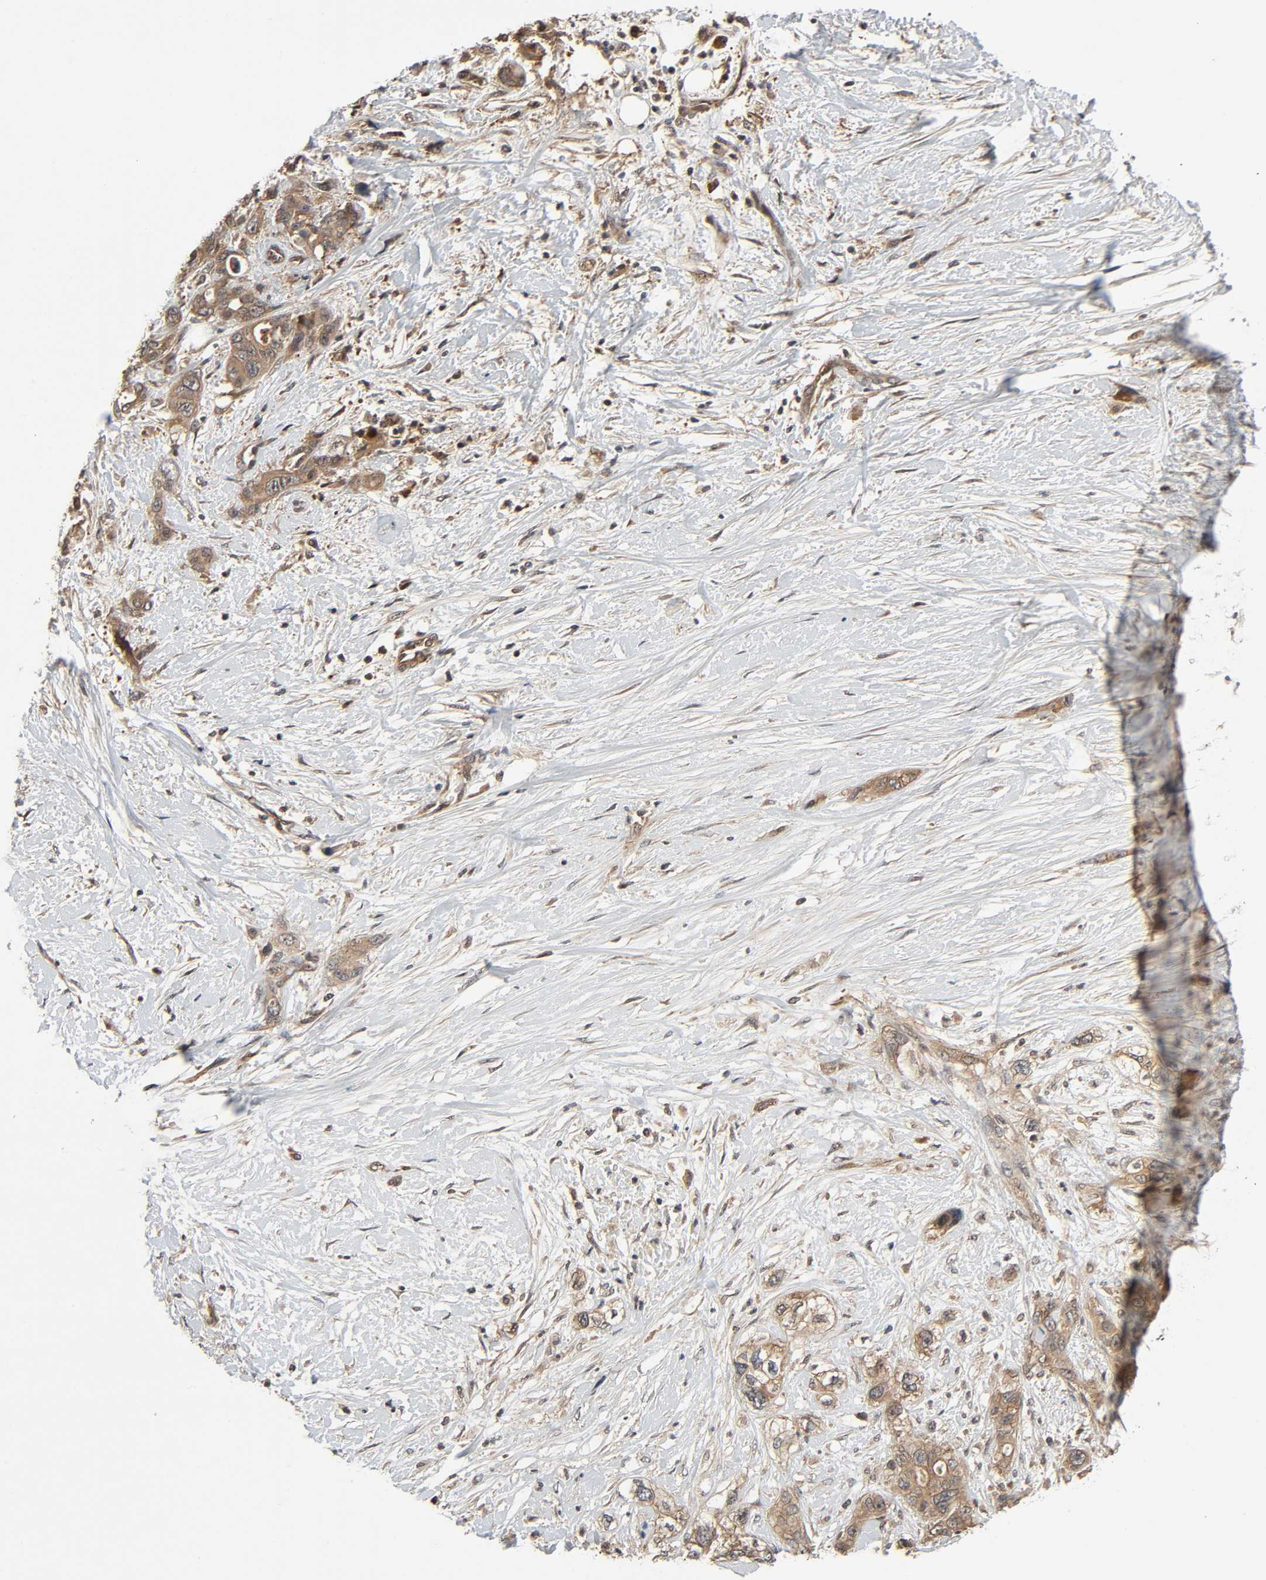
{"staining": {"intensity": "moderate", "quantity": ">75%", "location": "cytoplasmic/membranous"}, "tissue": "pancreatic cancer", "cell_type": "Tumor cells", "image_type": "cancer", "snomed": [{"axis": "morphology", "description": "Adenocarcinoma, NOS"}, {"axis": "topography", "description": "Pancreas"}], "caption": "Immunohistochemical staining of pancreatic adenocarcinoma exhibits moderate cytoplasmic/membranous protein expression in about >75% of tumor cells.", "gene": "PPP2R1B", "patient": {"sex": "male", "age": 46}}